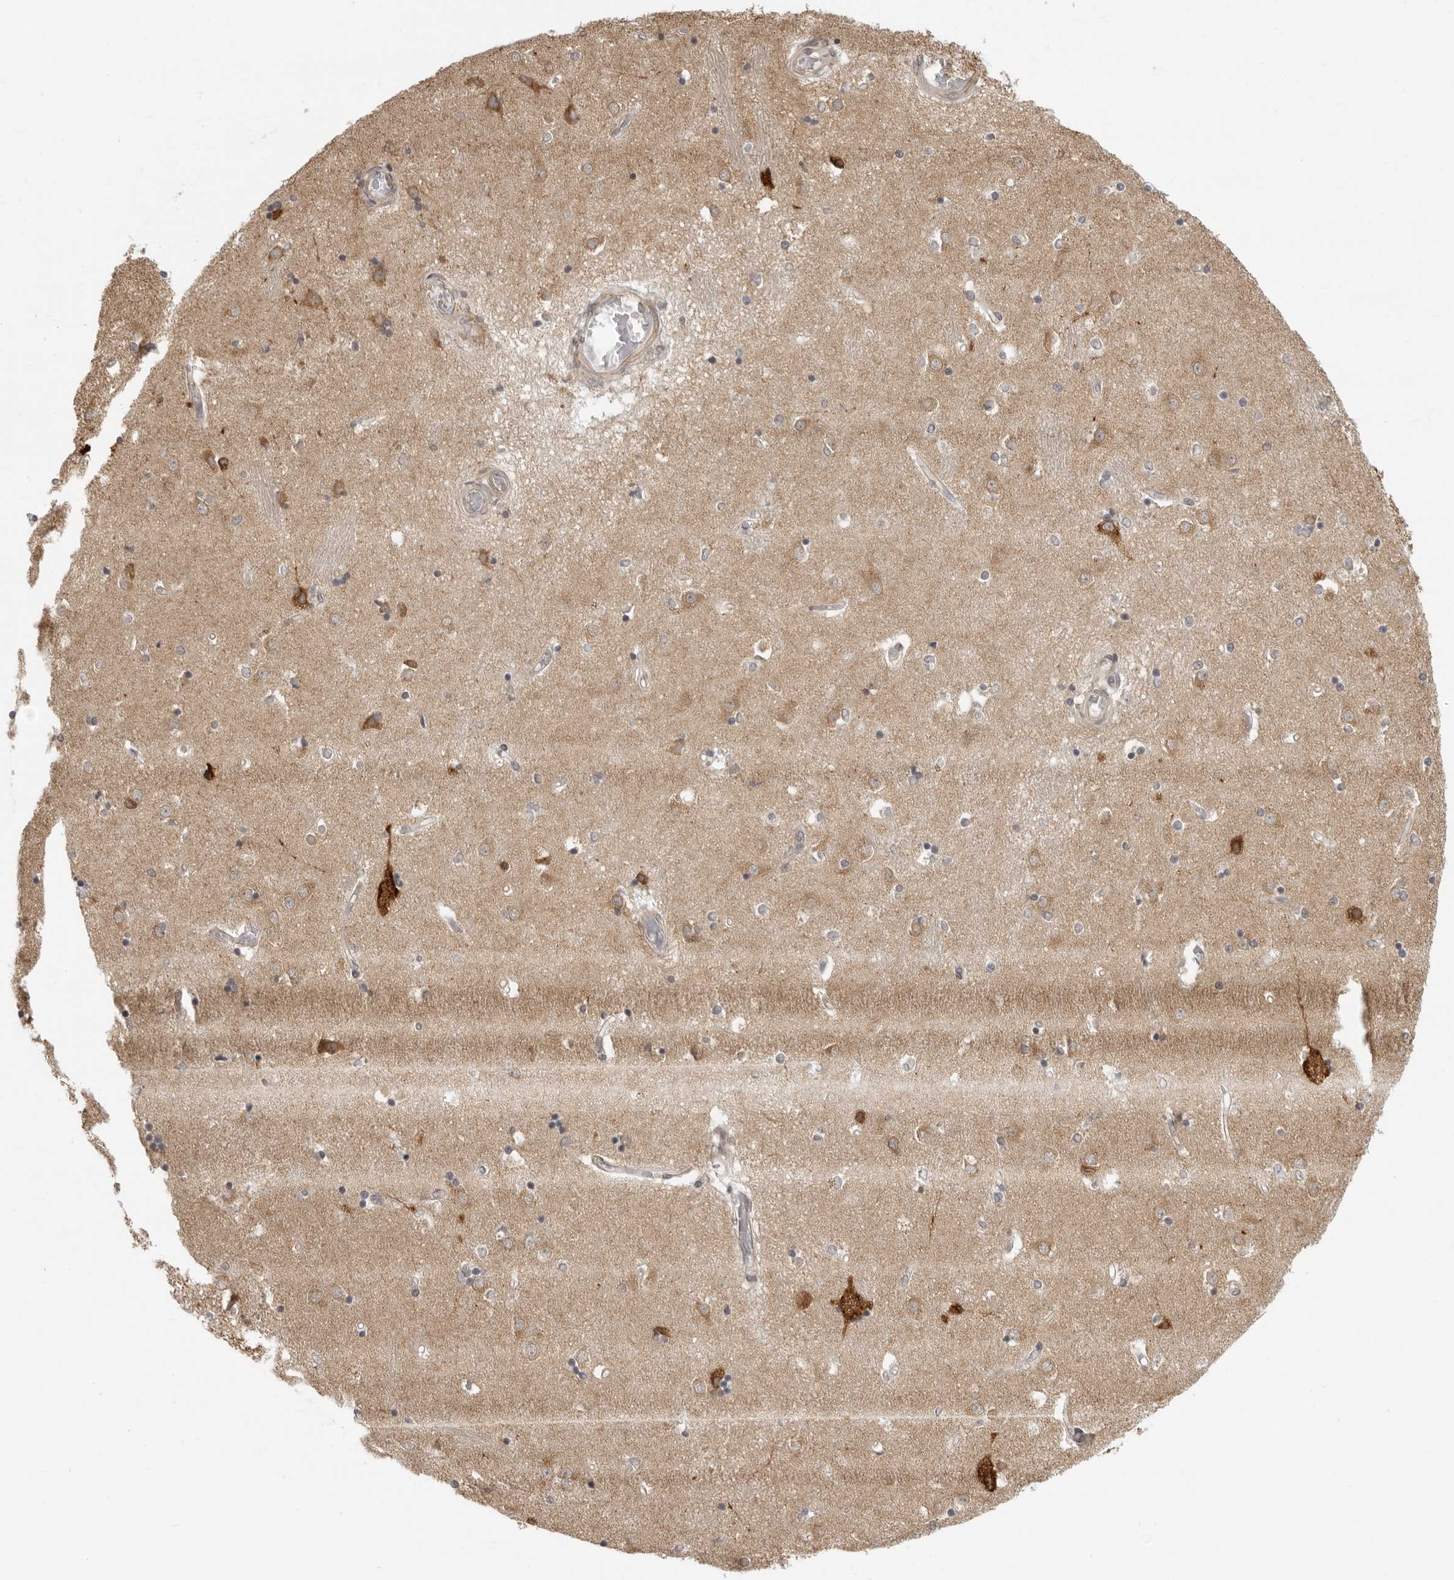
{"staining": {"intensity": "negative", "quantity": "none", "location": "none"}, "tissue": "caudate", "cell_type": "Glial cells", "image_type": "normal", "snomed": [{"axis": "morphology", "description": "Normal tissue, NOS"}, {"axis": "topography", "description": "Lateral ventricle wall"}], "caption": "Protein analysis of normal caudate shows no significant staining in glial cells. (DAB (3,3'-diaminobenzidine) immunohistochemistry, high magnification).", "gene": "PRRC2A", "patient": {"sex": "male", "age": 45}}